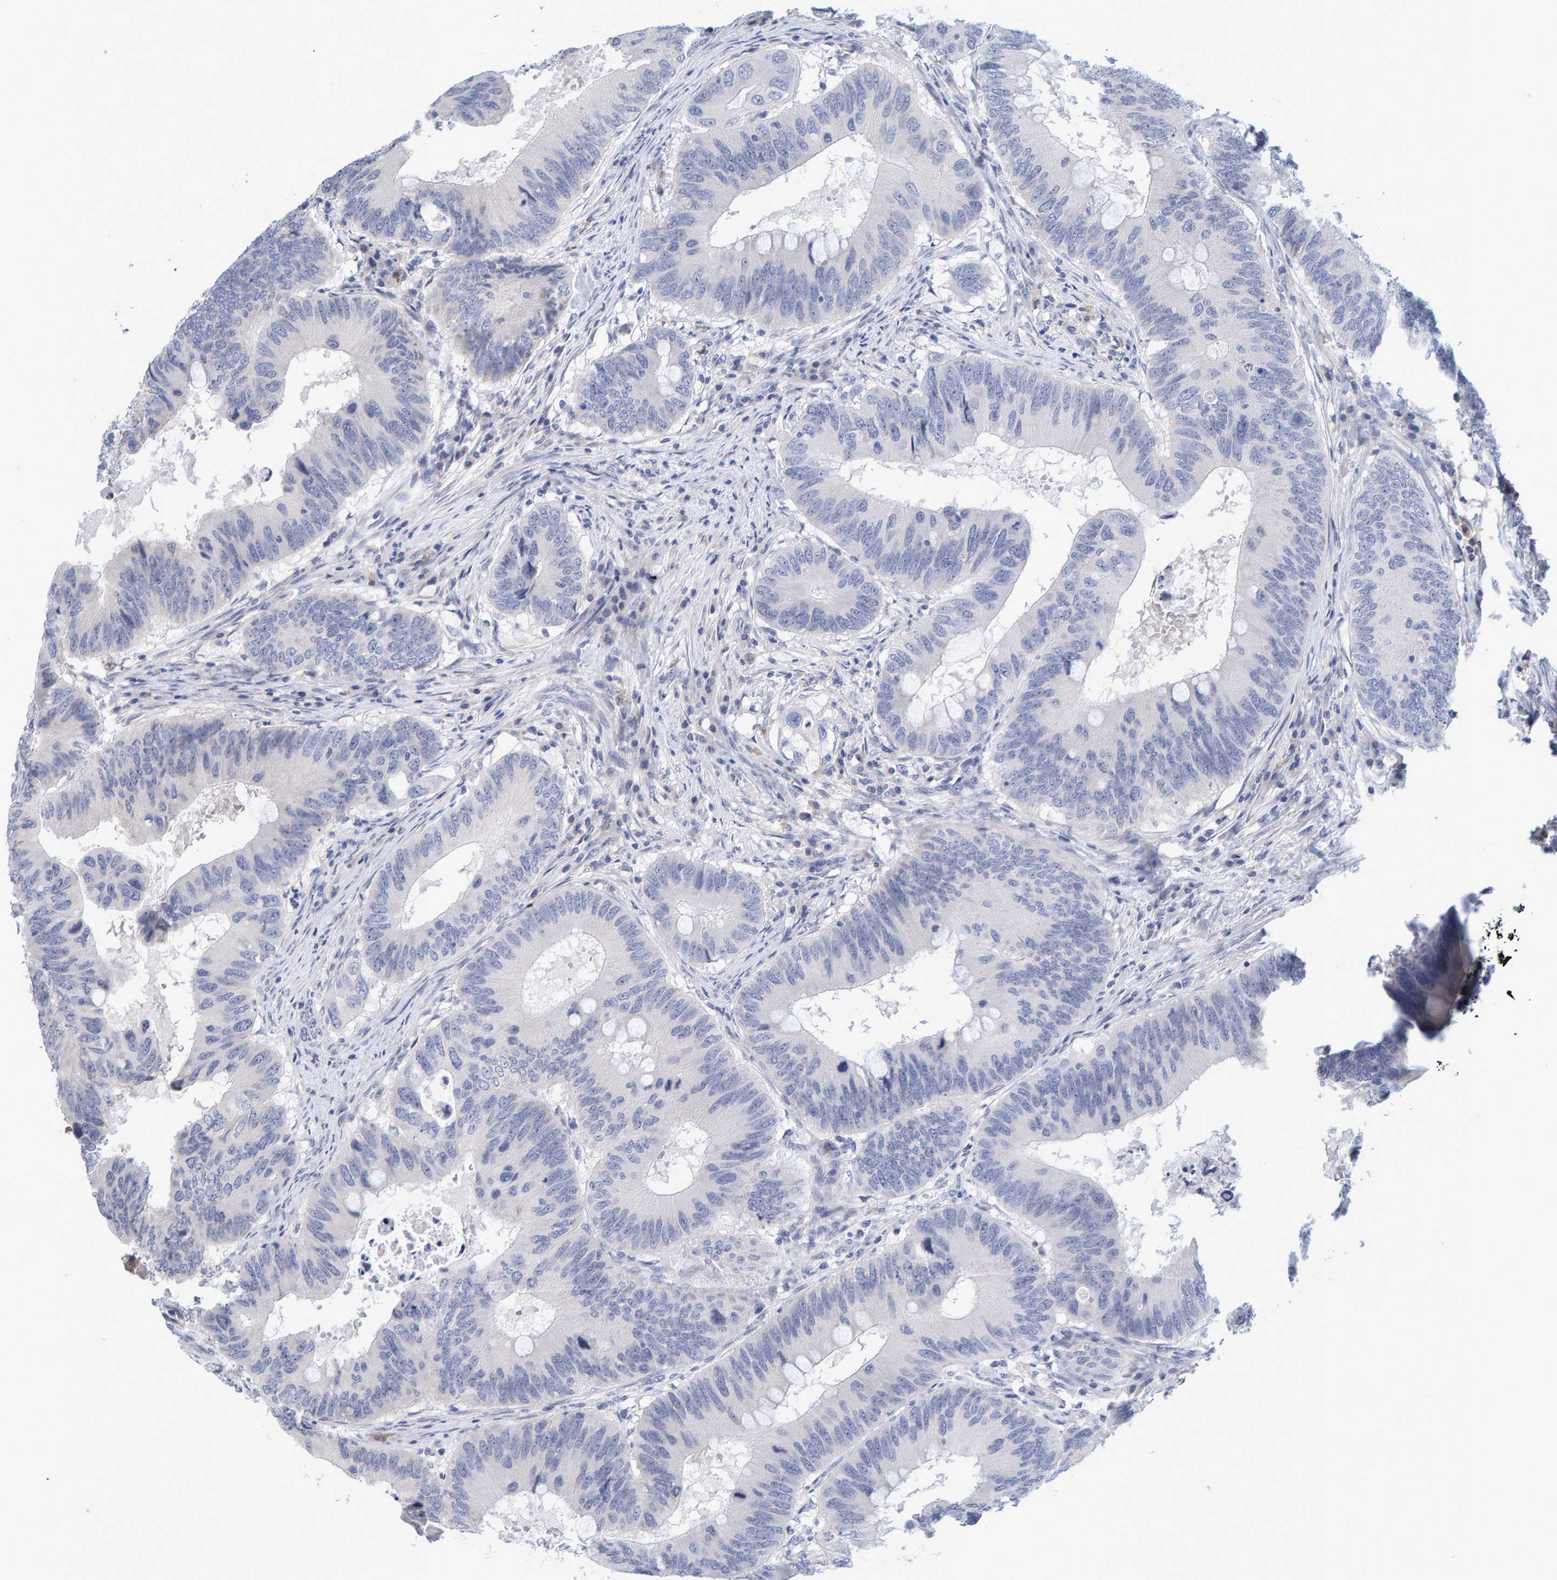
{"staining": {"intensity": "negative", "quantity": "none", "location": "none"}, "tissue": "colorectal cancer", "cell_type": "Tumor cells", "image_type": "cancer", "snomed": [{"axis": "morphology", "description": "Adenocarcinoma, NOS"}, {"axis": "topography", "description": "Colon"}], "caption": "This is a image of immunohistochemistry staining of colorectal cancer, which shows no expression in tumor cells. Nuclei are stained in blue.", "gene": "ZNF77", "patient": {"sex": "male", "age": 71}}